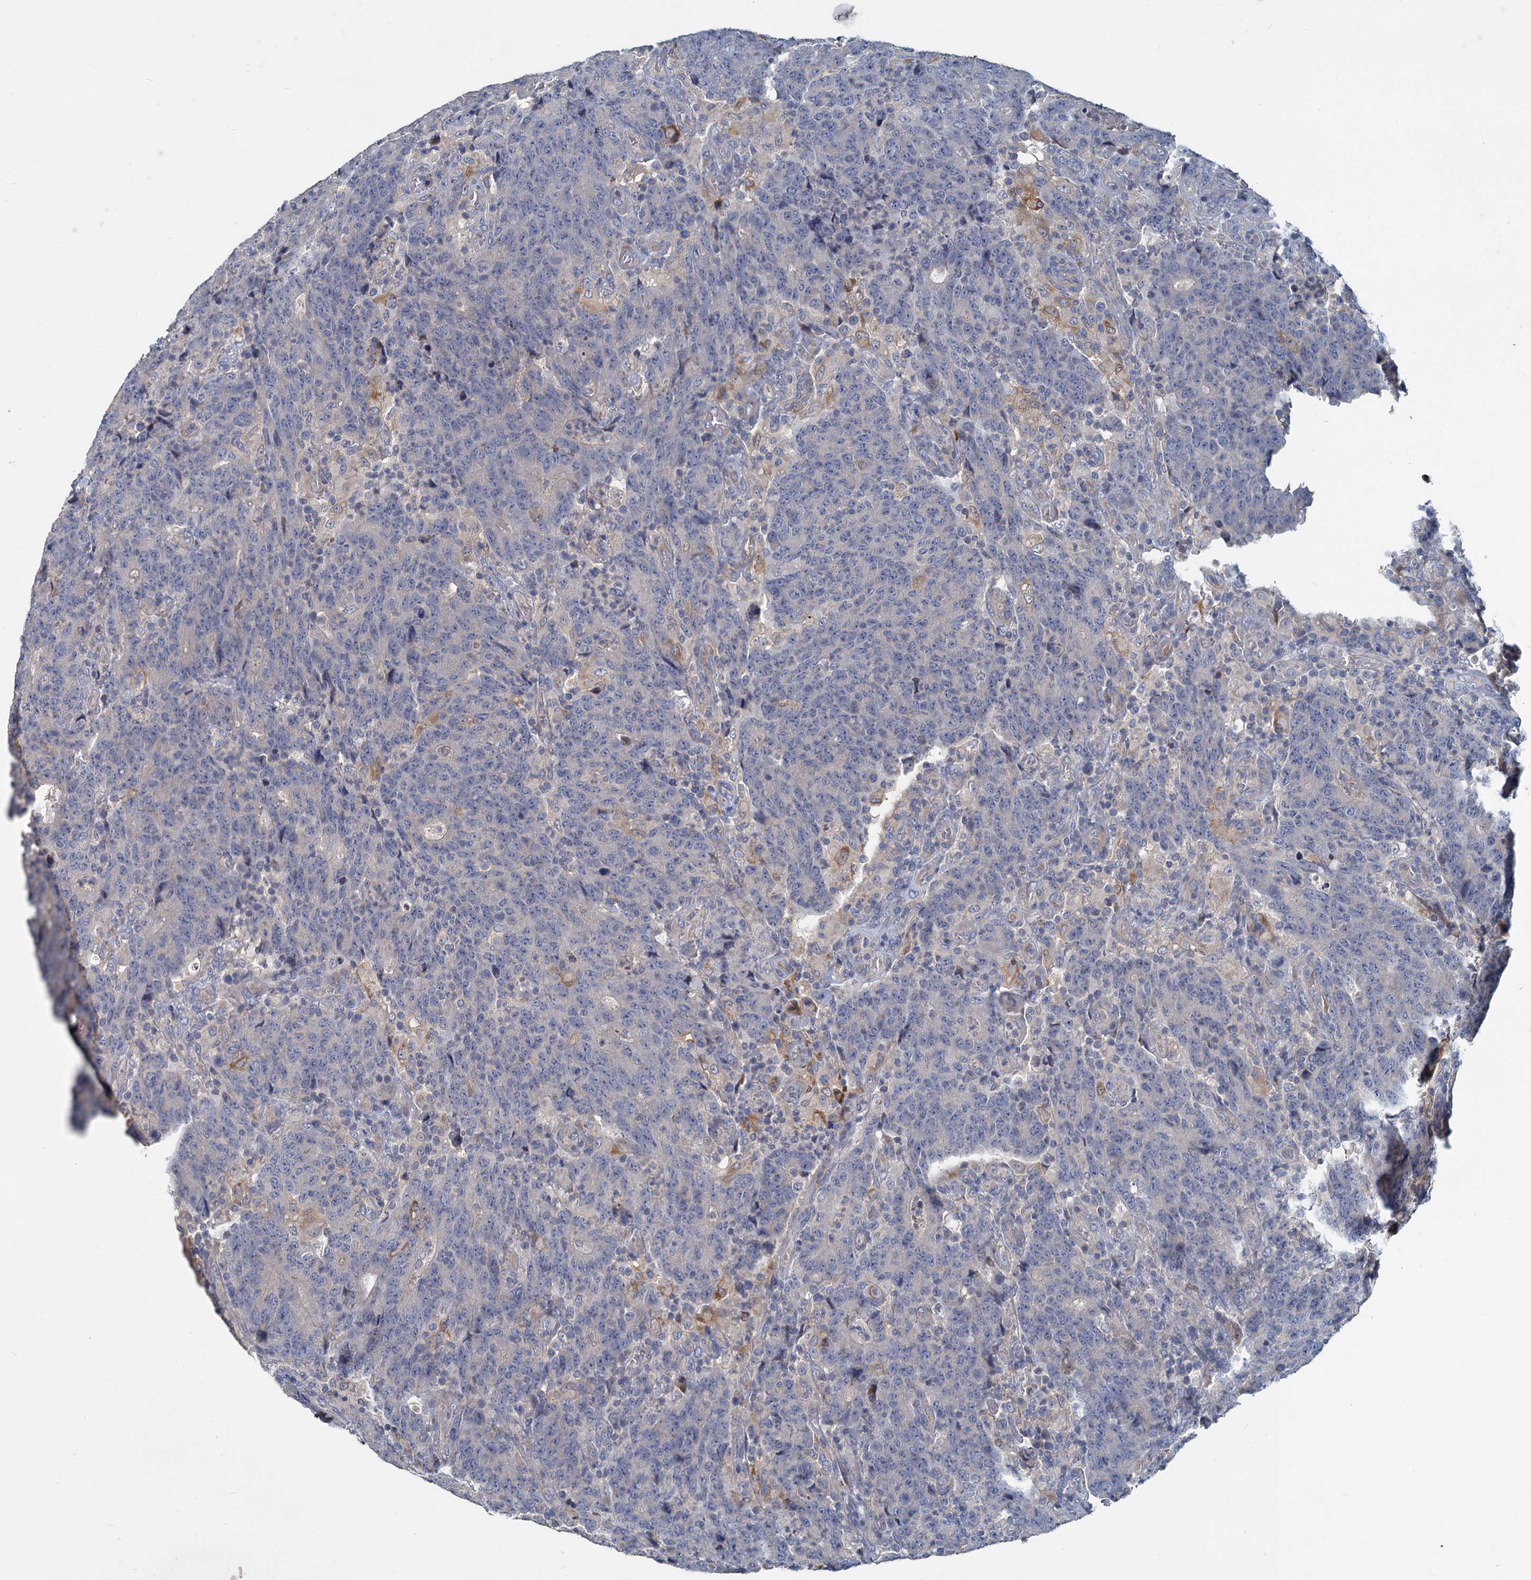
{"staining": {"intensity": "negative", "quantity": "none", "location": "none"}, "tissue": "colorectal cancer", "cell_type": "Tumor cells", "image_type": "cancer", "snomed": [{"axis": "morphology", "description": "Adenocarcinoma, NOS"}, {"axis": "topography", "description": "Colon"}], "caption": "This is a micrograph of immunohistochemistry staining of adenocarcinoma (colorectal), which shows no staining in tumor cells.", "gene": "SLC2A7", "patient": {"sex": "female", "age": 75}}